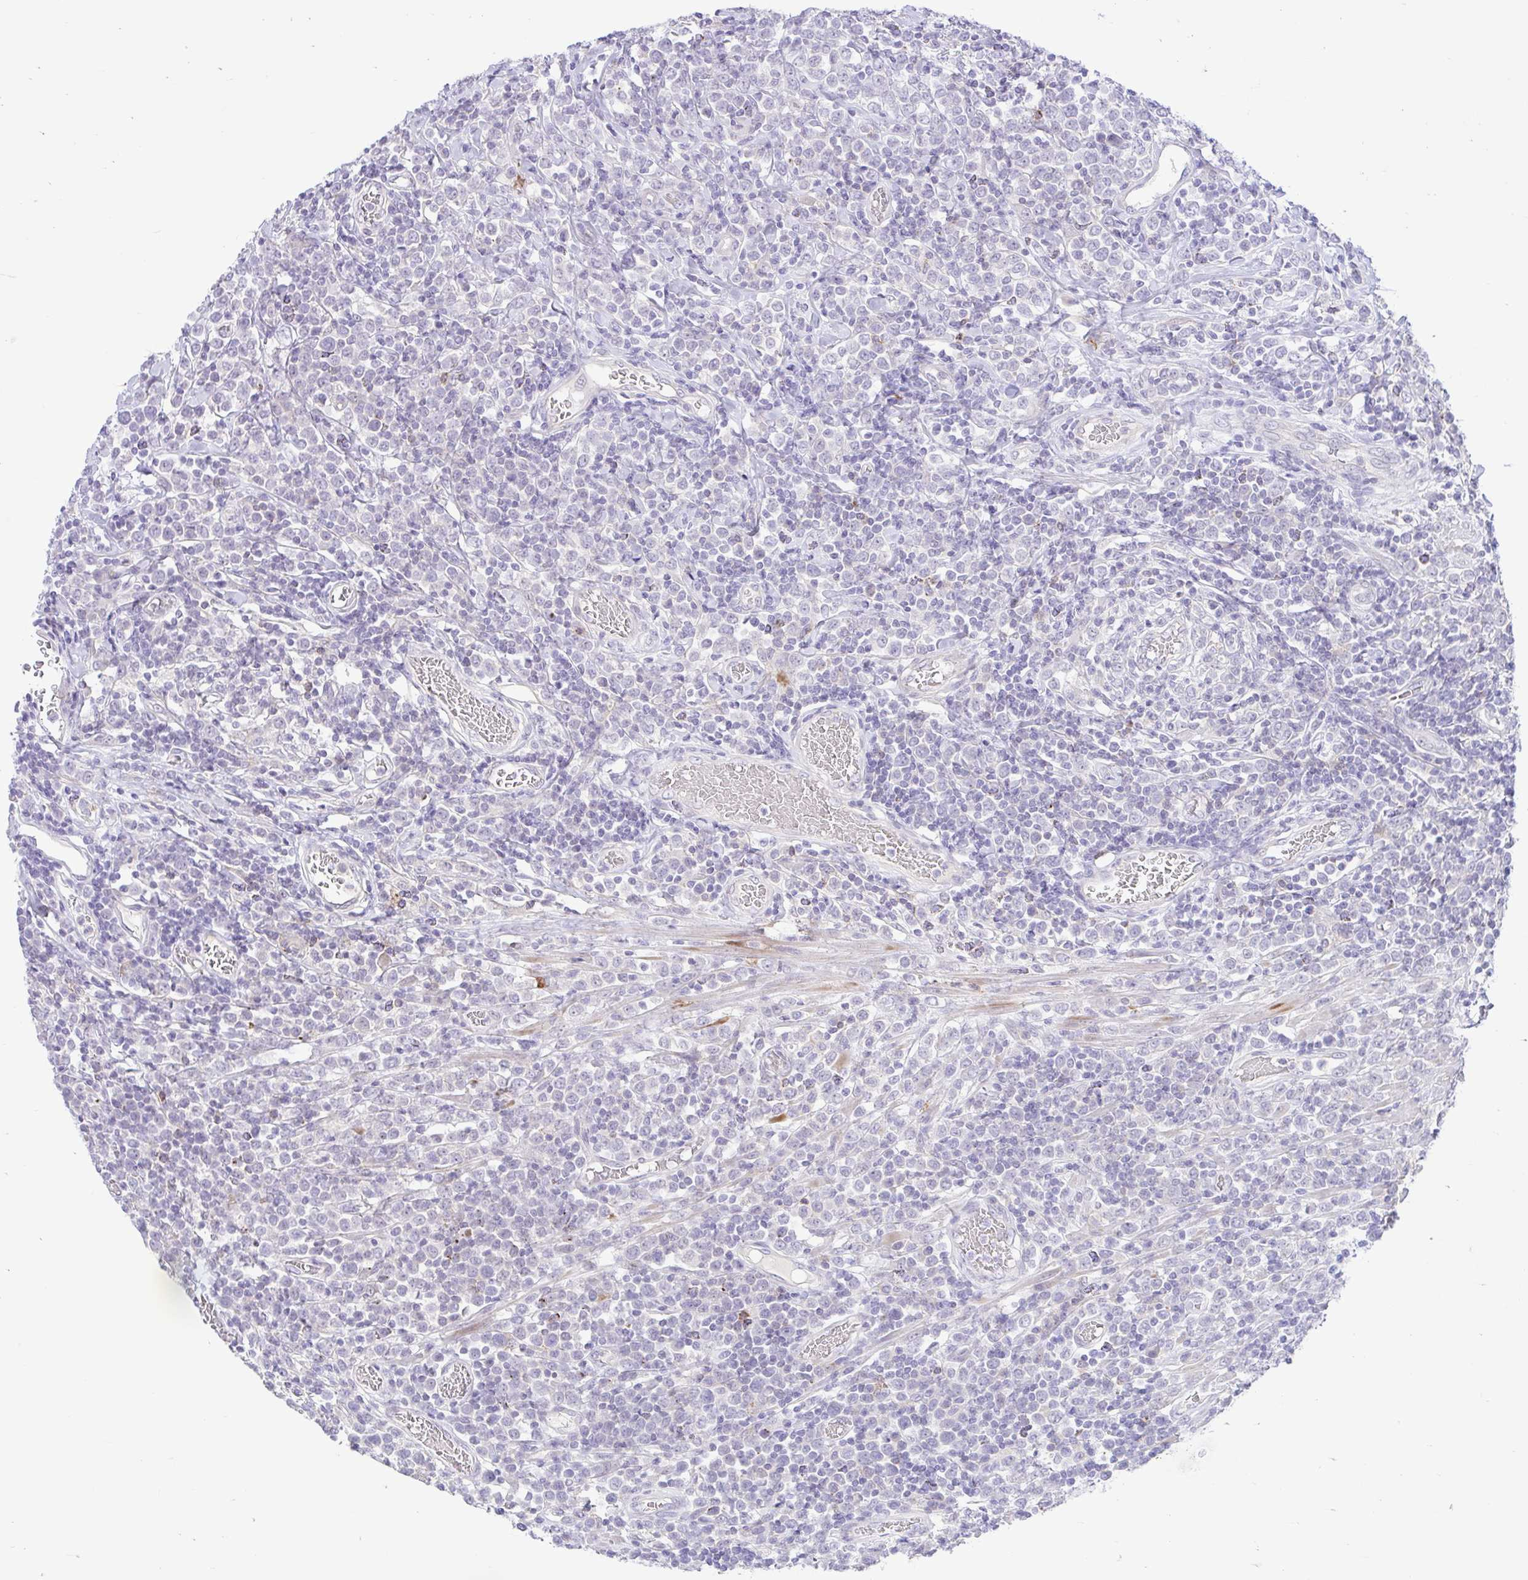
{"staining": {"intensity": "negative", "quantity": "none", "location": "none"}, "tissue": "lymphoma", "cell_type": "Tumor cells", "image_type": "cancer", "snomed": [{"axis": "morphology", "description": "Malignant lymphoma, non-Hodgkin's type, High grade"}, {"axis": "topography", "description": "Soft tissue"}], "caption": "Tumor cells show no significant staining in lymphoma. (DAB IHC visualized using brightfield microscopy, high magnification).", "gene": "ZNF101", "patient": {"sex": "female", "age": 56}}